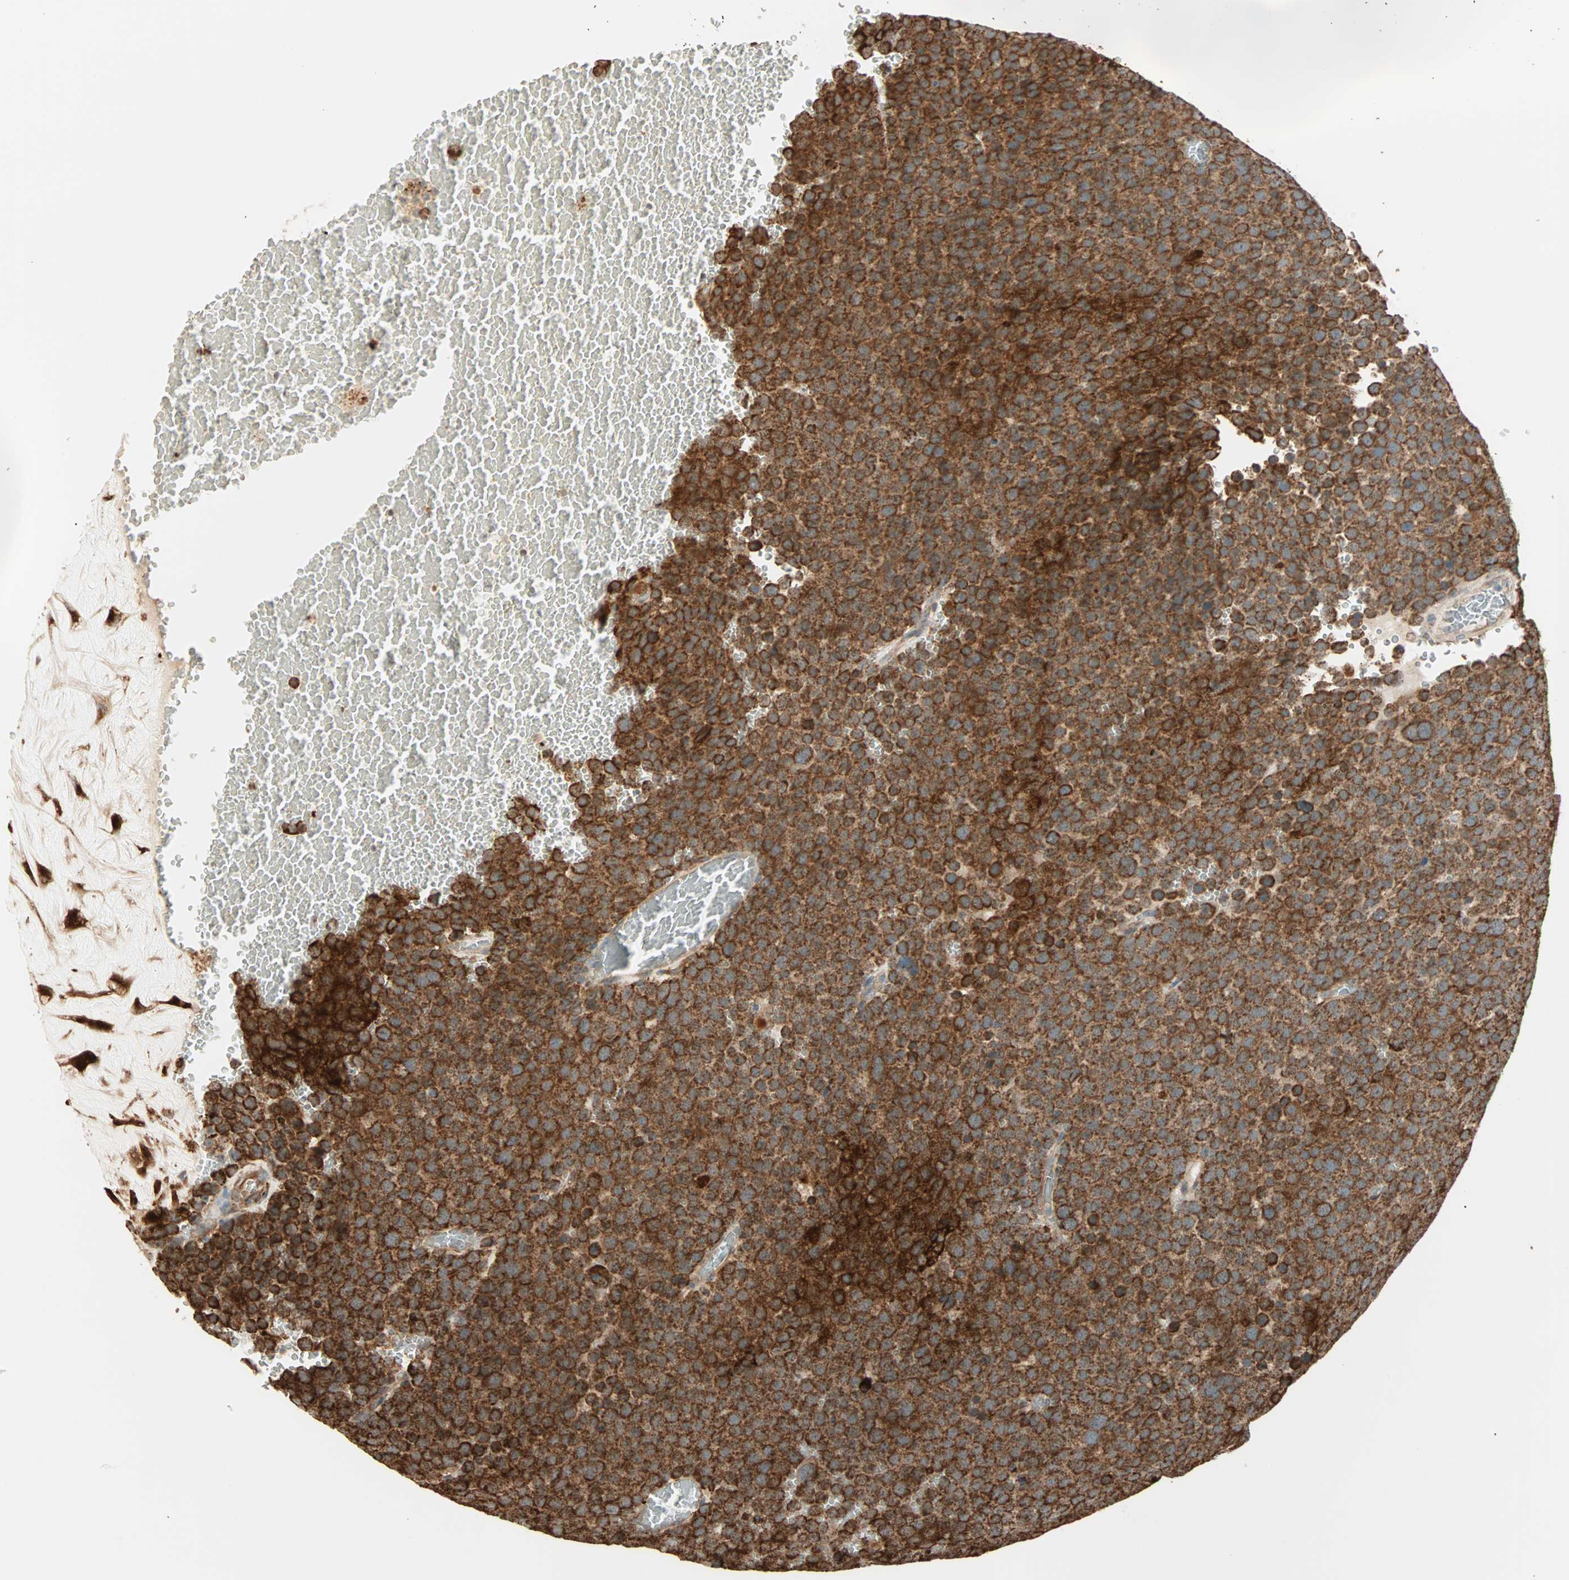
{"staining": {"intensity": "strong", "quantity": ">75%", "location": "cytoplasmic/membranous"}, "tissue": "testis cancer", "cell_type": "Tumor cells", "image_type": "cancer", "snomed": [{"axis": "morphology", "description": "Seminoma, NOS"}, {"axis": "topography", "description": "Testis"}], "caption": "A micrograph of testis seminoma stained for a protein shows strong cytoplasmic/membranous brown staining in tumor cells.", "gene": "P4HA1", "patient": {"sex": "male", "age": 71}}